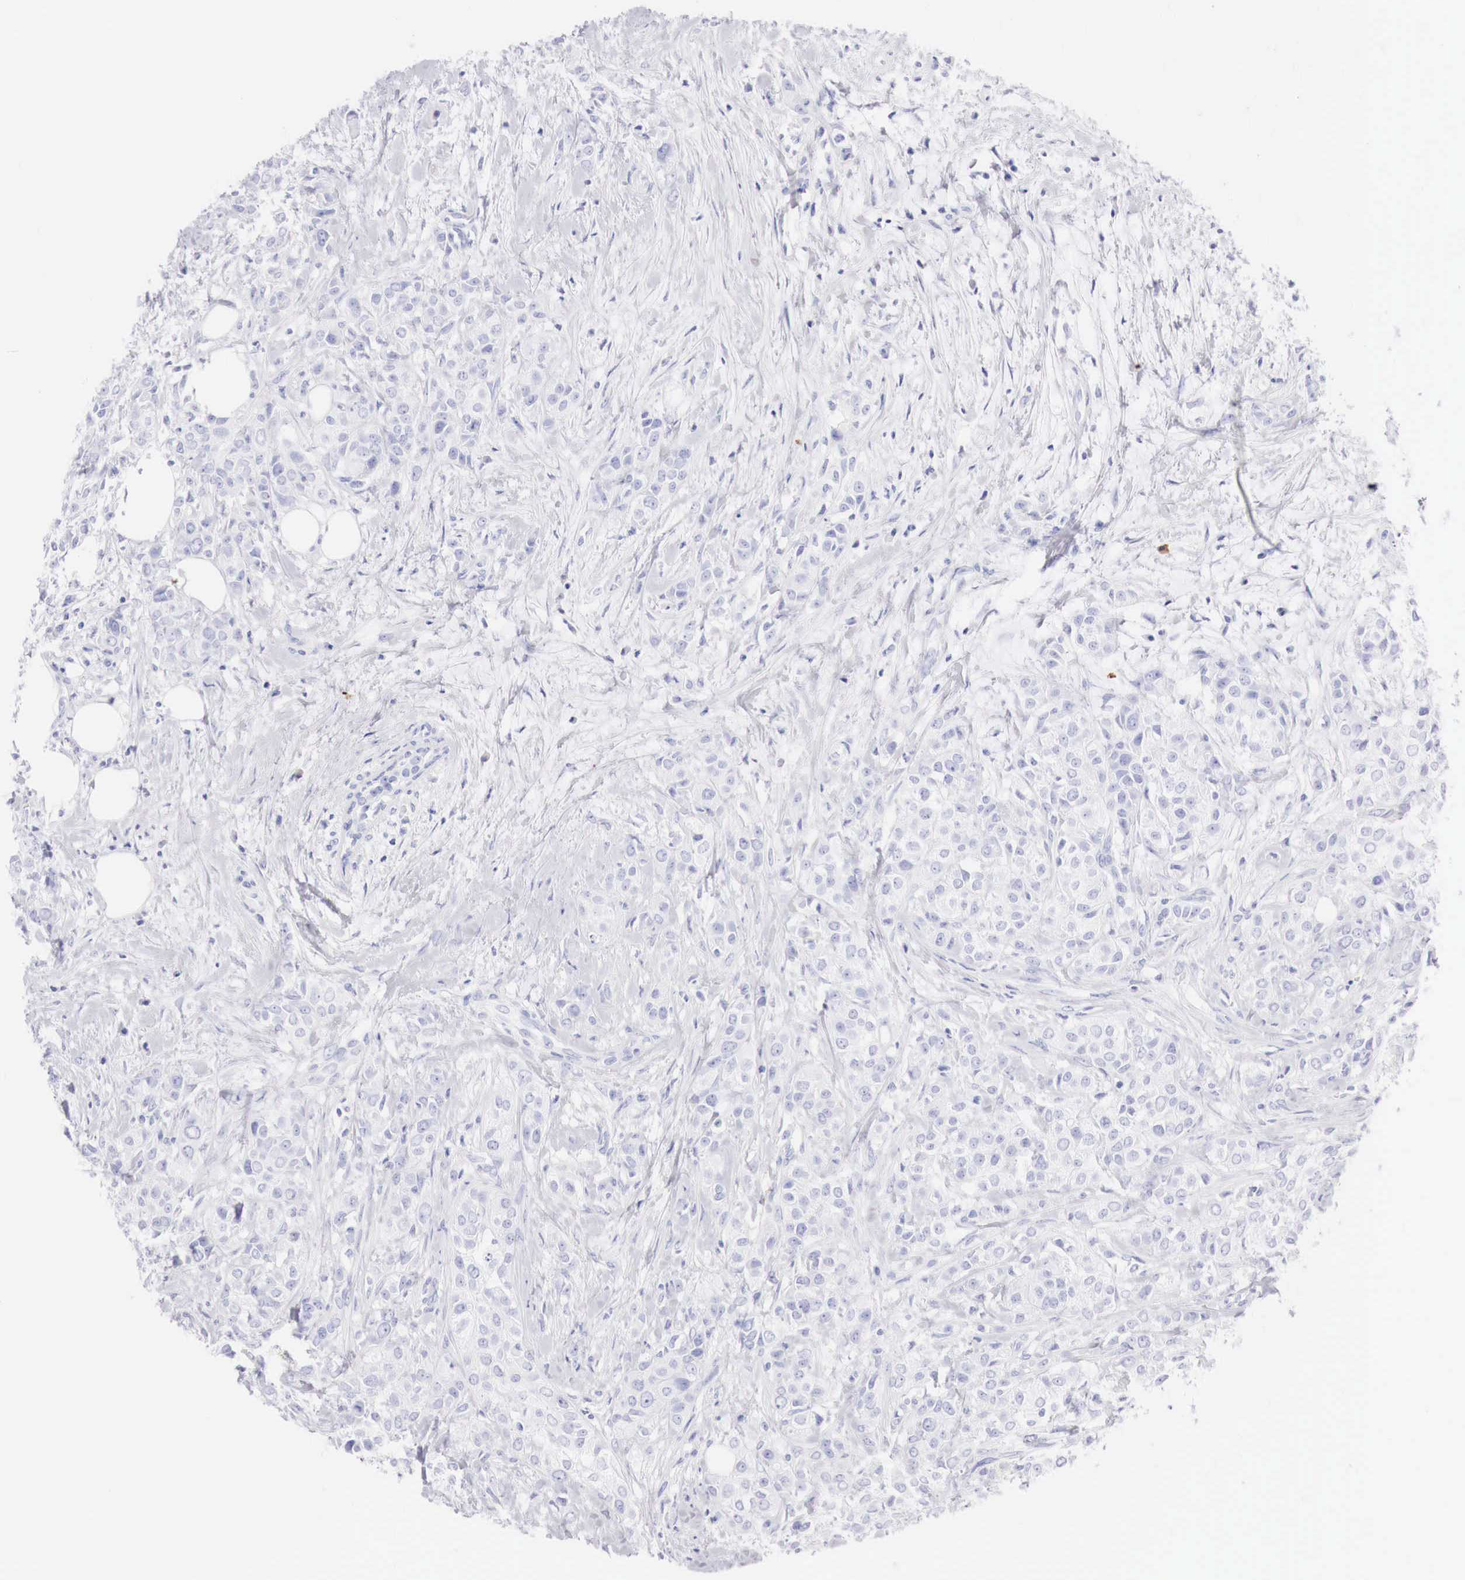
{"staining": {"intensity": "negative", "quantity": "none", "location": "none"}, "tissue": "breast cancer", "cell_type": "Tumor cells", "image_type": "cancer", "snomed": [{"axis": "morphology", "description": "Duct carcinoma"}, {"axis": "topography", "description": "Breast"}], "caption": "A high-resolution micrograph shows IHC staining of breast cancer, which displays no significant positivity in tumor cells.", "gene": "INHA", "patient": {"sex": "female", "age": 55}}